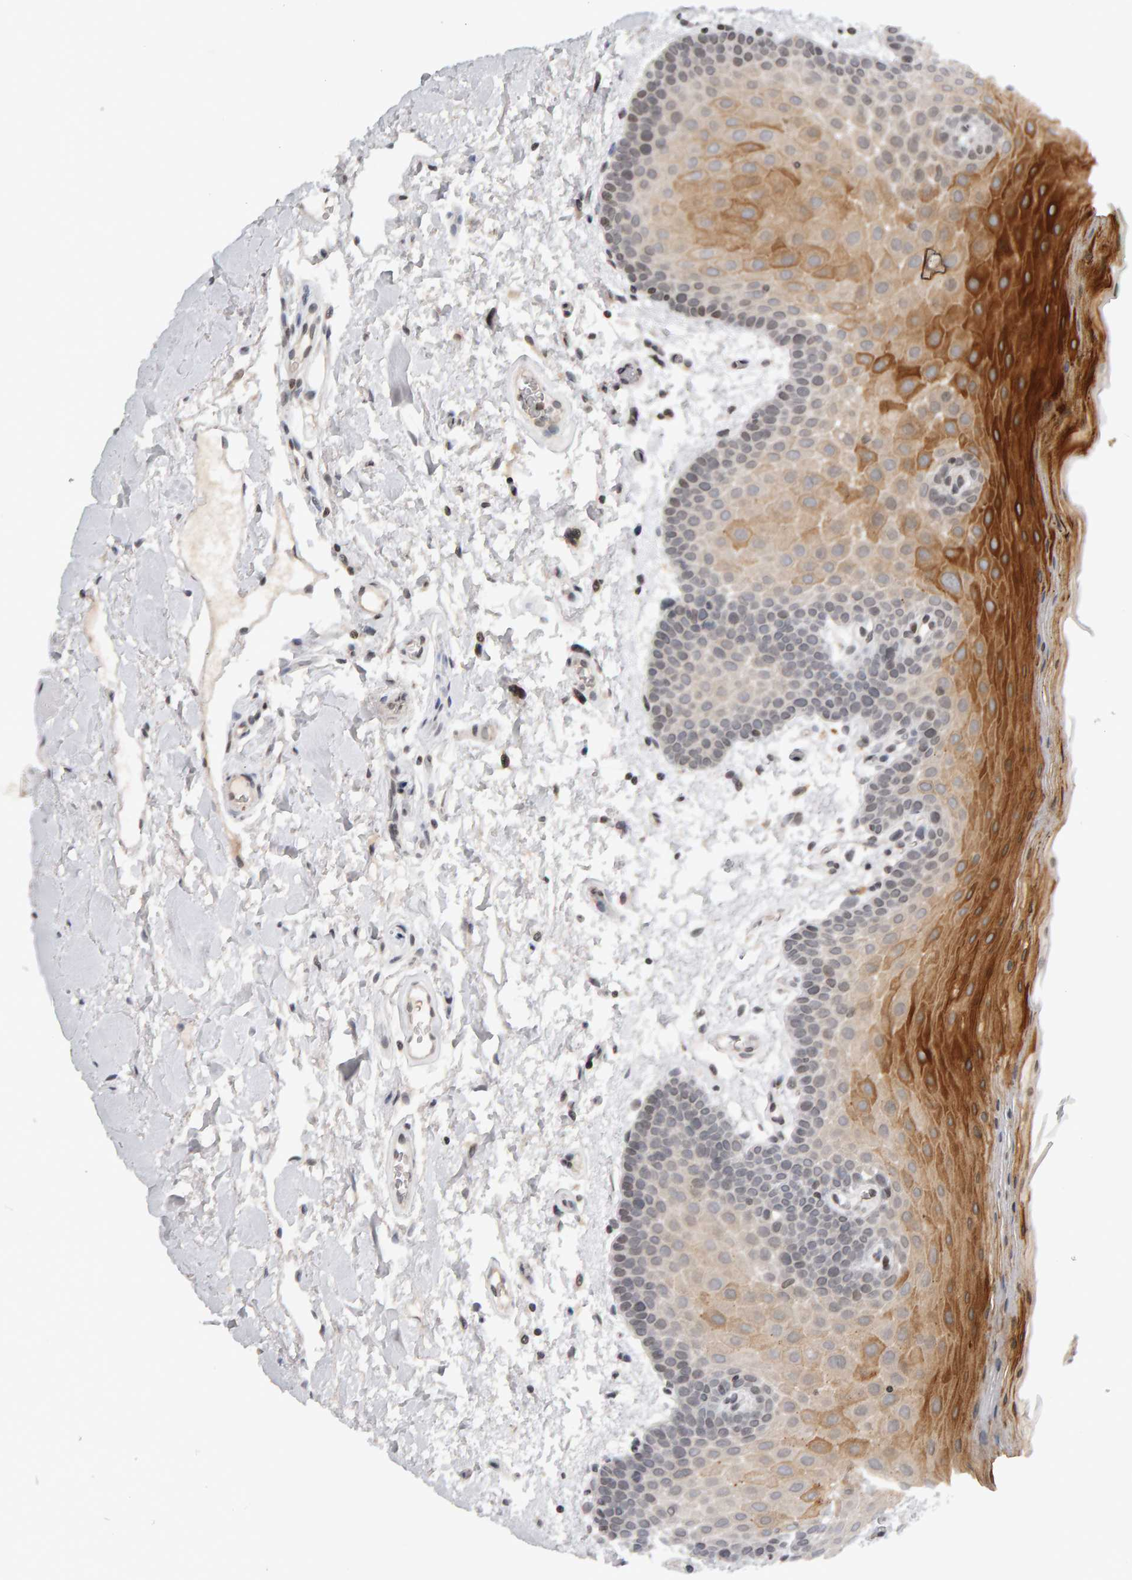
{"staining": {"intensity": "strong", "quantity": "25%-75%", "location": "cytoplasmic/membranous"}, "tissue": "oral mucosa", "cell_type": "Squamous epithelial cells", "image_type": "normal", "snomed": [{"axis": "morphology", "description": "Normal tissue, NOS"}, {"axis": "topography", "description": "Oral tissue"}], "caption": "Protein staining reveals strong cytoplasmic/membranous positivity in about 25%-75% of squamous epithelial cells in benign oral mucosa. Immunohistochemistry stains the protein in brown and the nuclei are stained blue.", "gene": "TRAM1", "patient": {"sex": "male", "age": 62}}